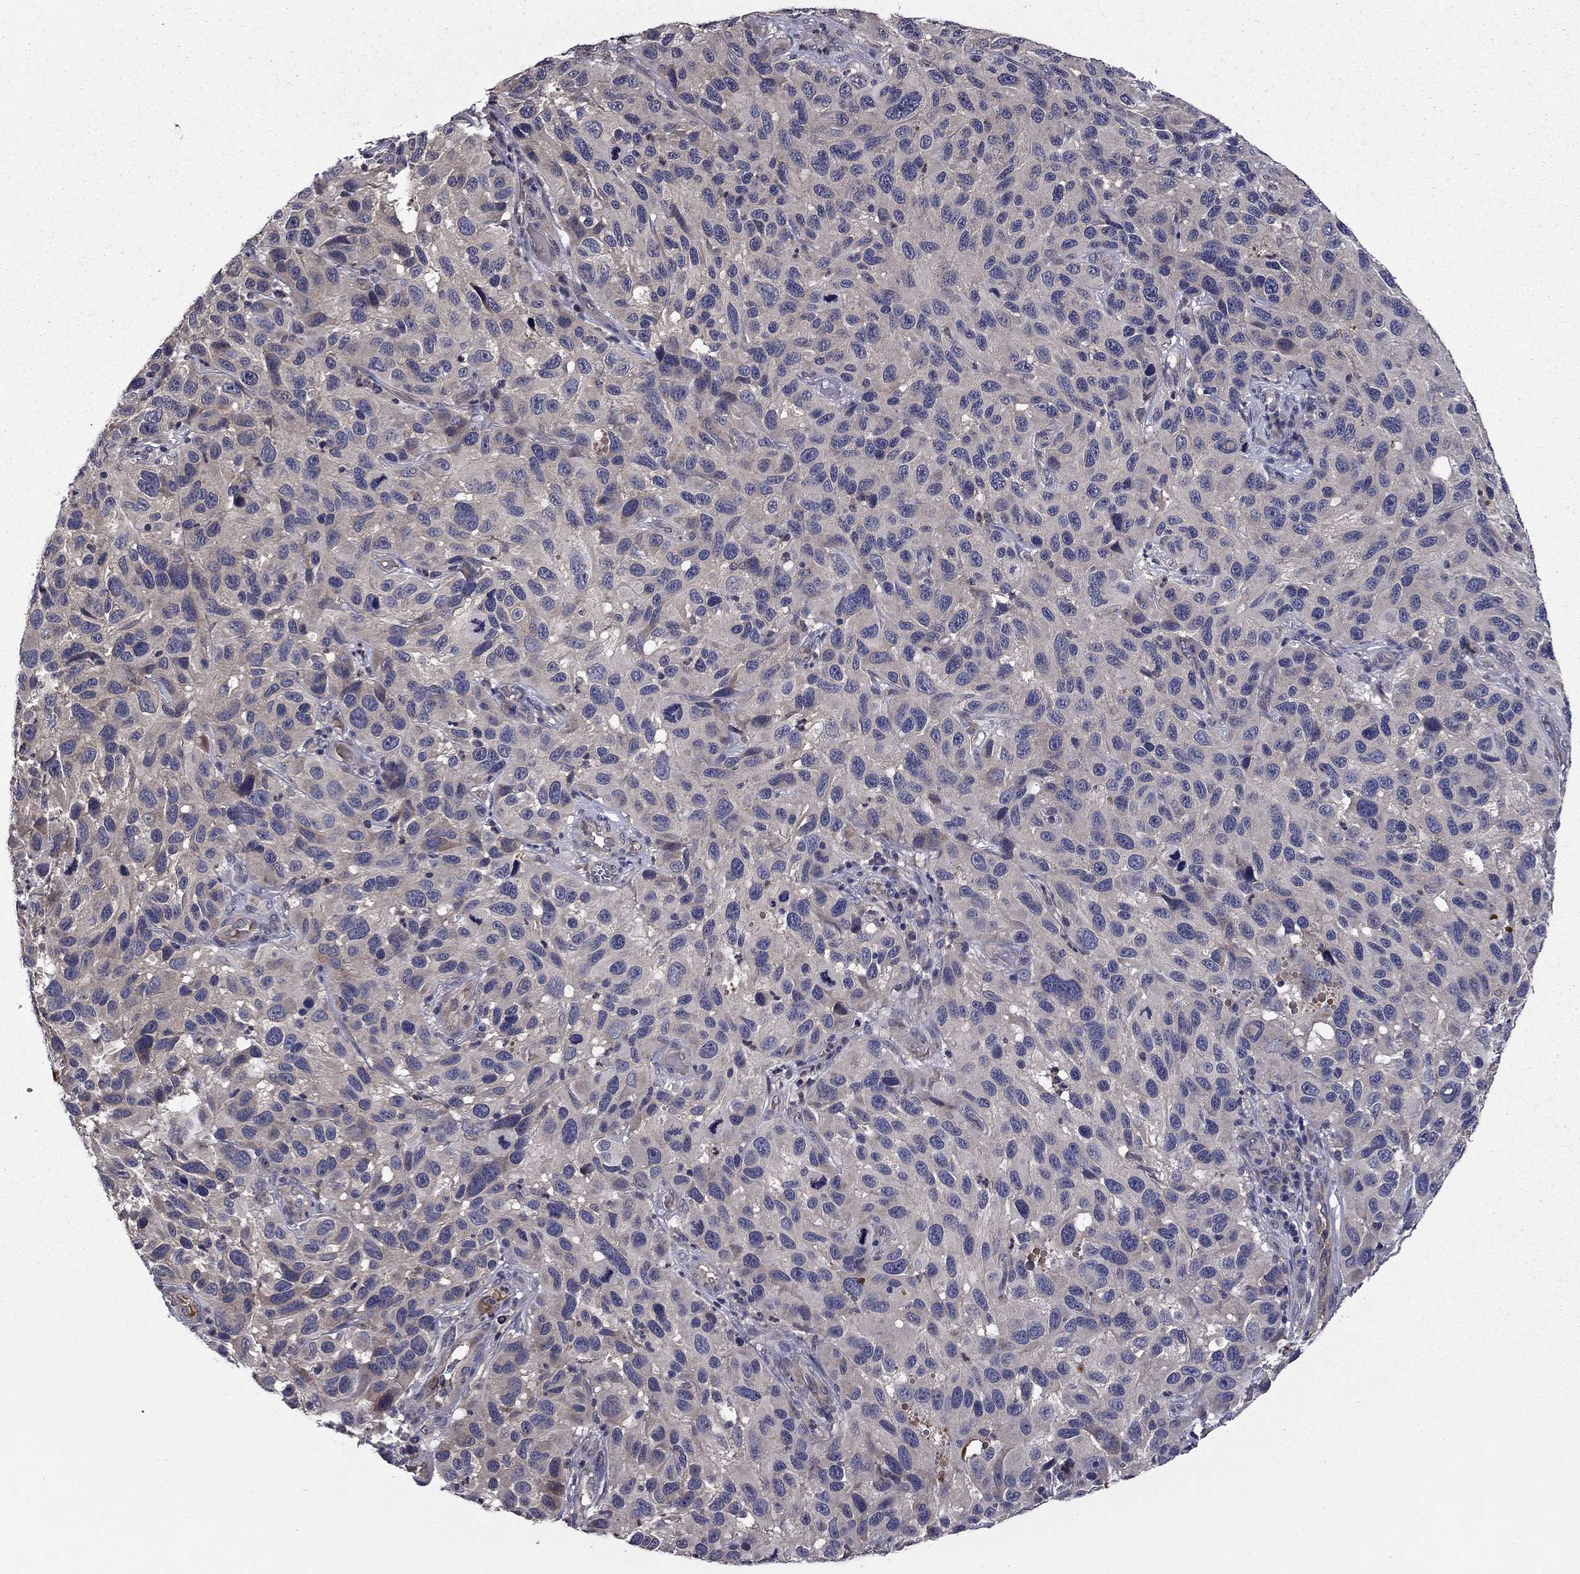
{"staining": {"intensity": "negative", "quantity": "none", "location": "none"}, "tissue": "melanoma", "cell_type": "Tumor cells", "image_type": "cancer", "snomed": [{"axis": "morphology", "description": "Malignant melanoma, NOS"}, {"axis": "topography", "description": "Skin"}], "caption": "DAB immunohistochemical staining of malignant melanoma exhibits no significant staining in tumor cells.", "gene": "PROS1", "patient": {"sex": "male", "age": 53}}